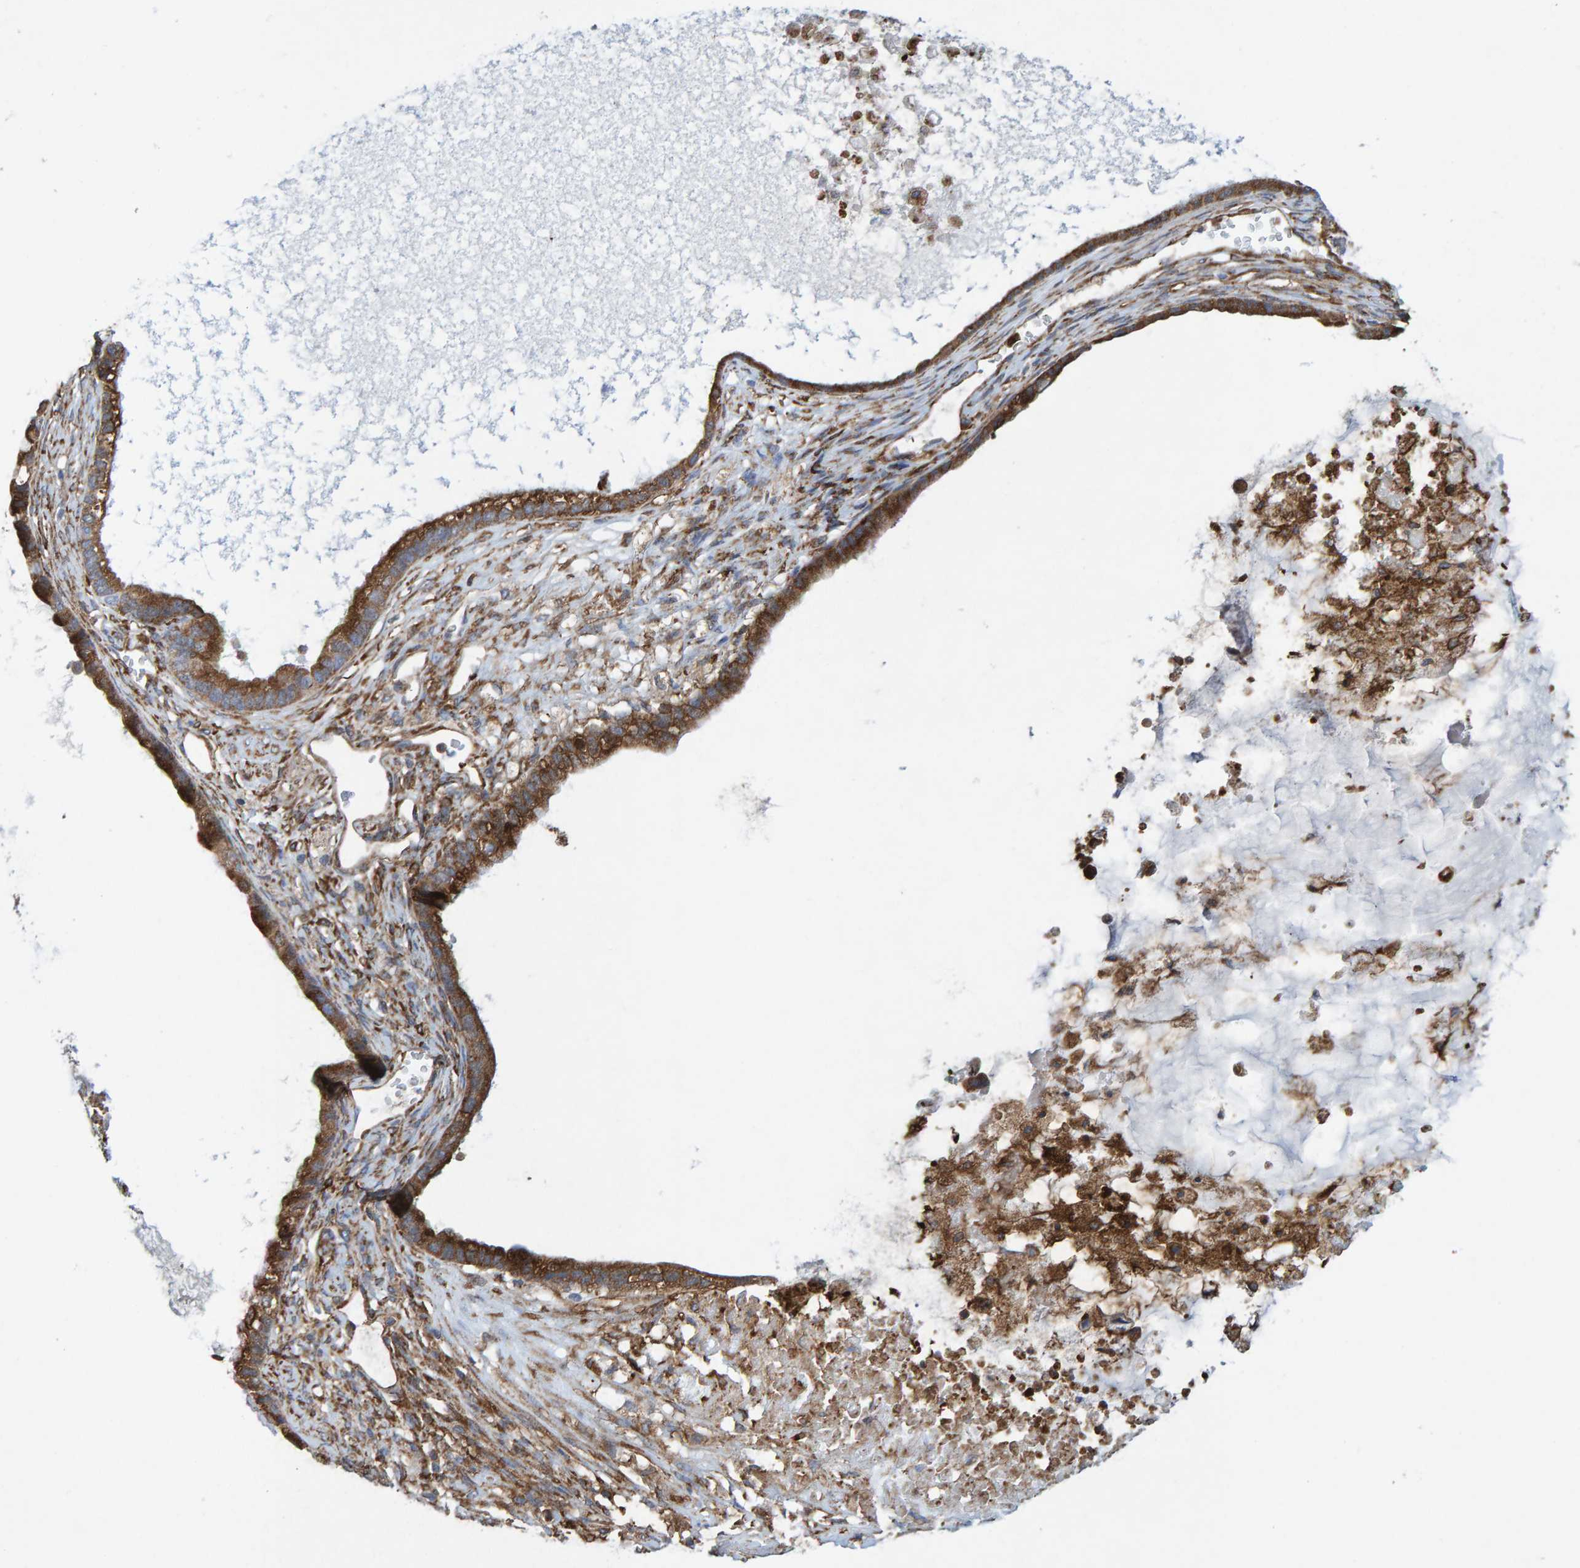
{"staining": {"intensity": "strong", "quantity": ">75%", "location": "cytoplasmic/membranous"}, "tissue": "ovarian cancer", "cell_type": "Tumor cells", "image_type": "cancer", "snomed": [{"axis": "morphology", "description": "Cystadenocarcinoma, mucinous, NOS"}, {"axis": "topography", "description": "Ovary"}], "caption": "A micrograph of ovarian cancer stained for a protein shows strong cytoplasmic/membranous brown staining in tumor cells.", "gene": "MVP", "patient": {"sex": "female", "age": 80}}